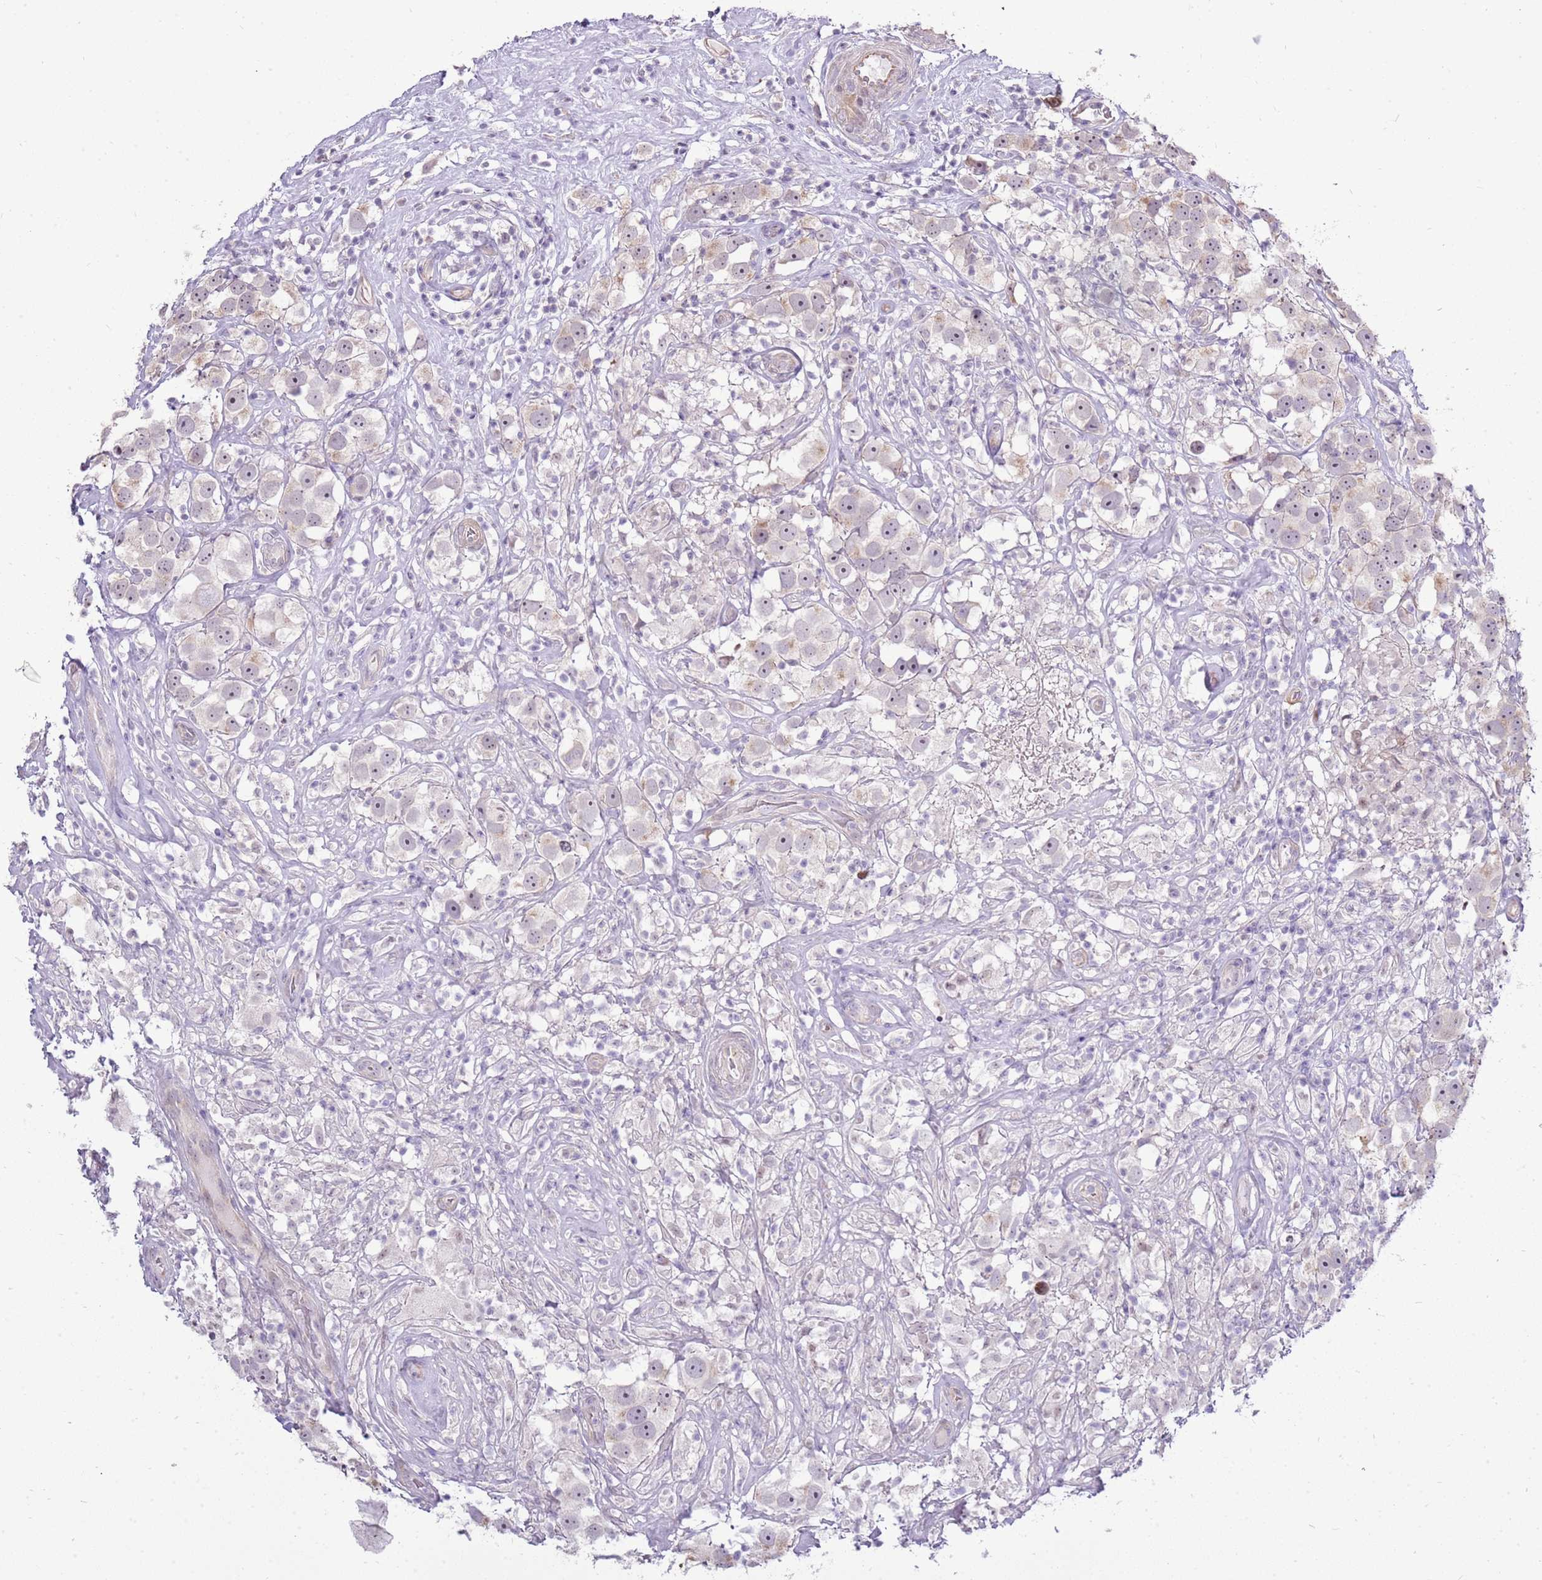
{"staining": {"intensity": "negative", "quantity": "none", "location": "none"}, "tissue": "testis cancer", "cell_type": "Tumor cells", "image_type": "cancer", "snomed": [{"axis": "morphology", "description": "Seminoma, NOS"}, {"axis": "topography", "description": "Testis"}], "caption": "Tumor cells show no significant expression in testis seminoma. (DAB (3,3'-diaminobenzidine) immunohistochemistry (IHC), high magnification).", "gene": "UGGT2", "patient": {"sex": "male", "age": 49}}